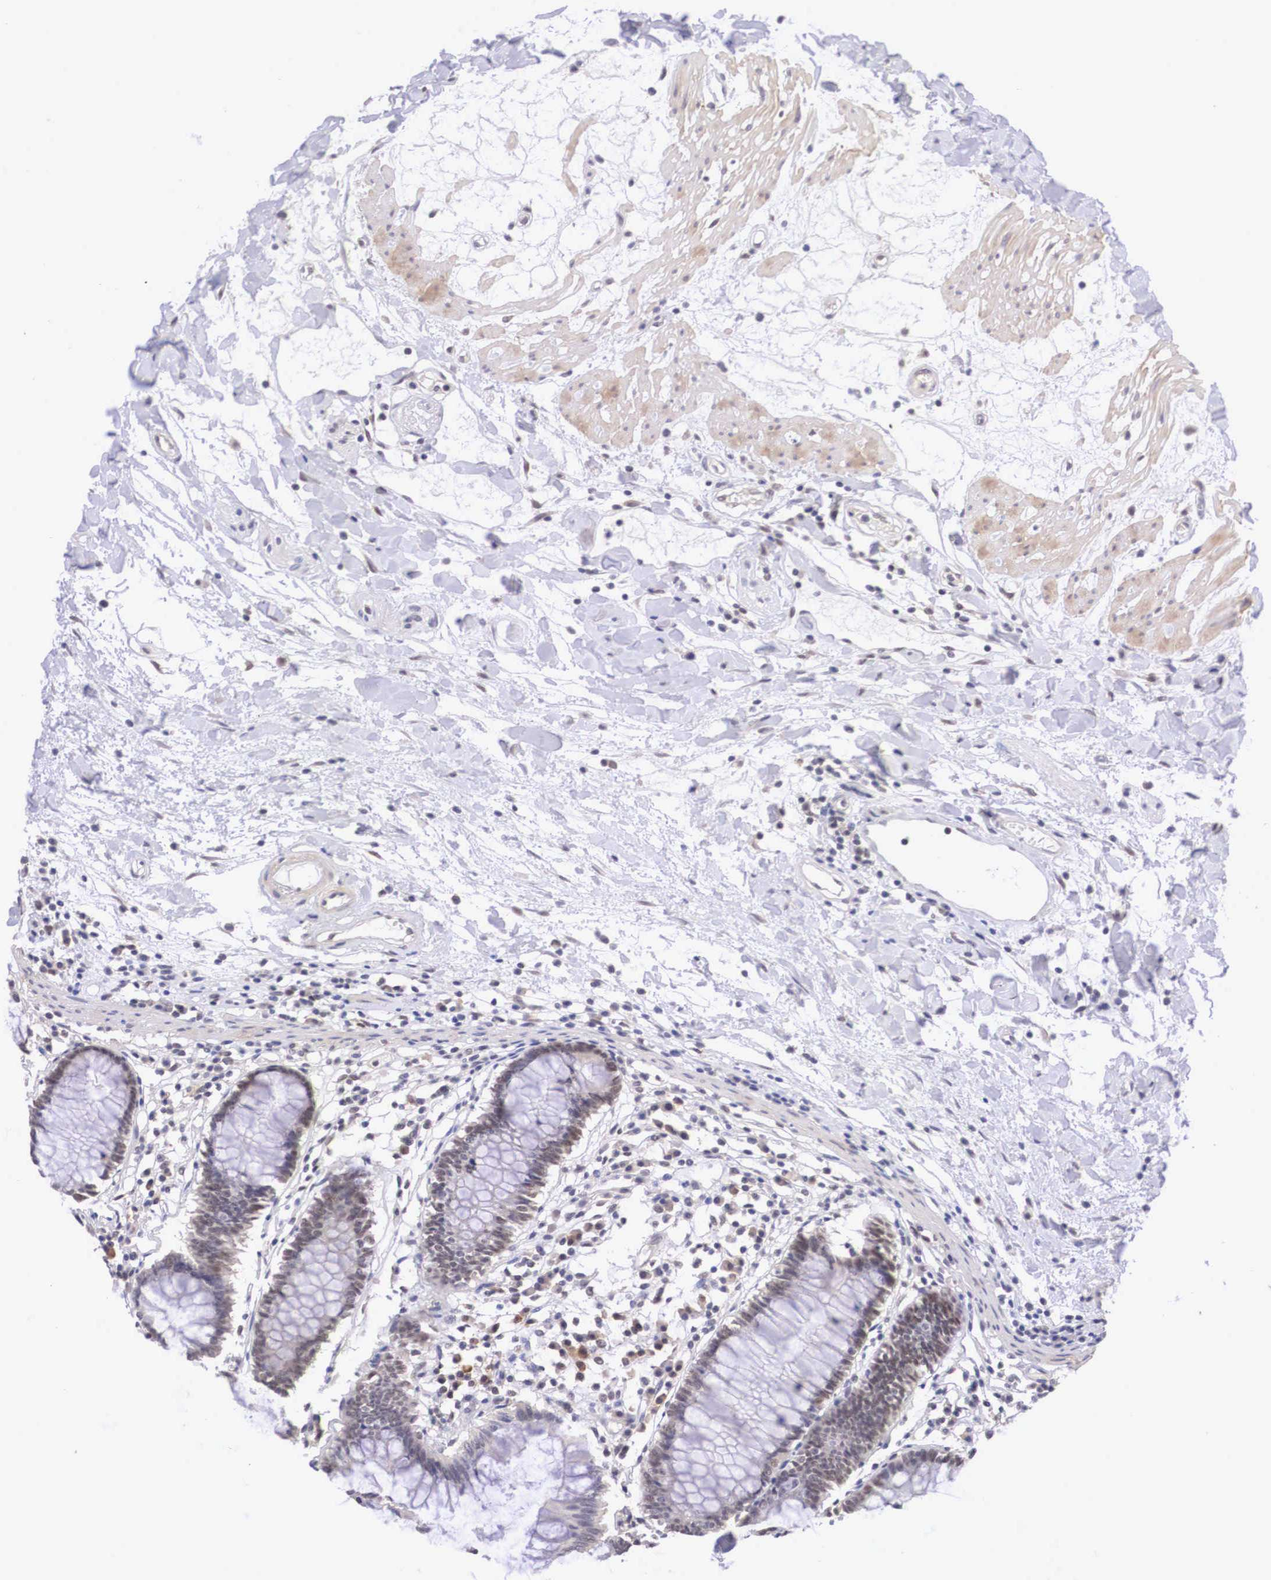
{"staining": {"intensity": "weak", "quantity": ">75%", "location": "nuclear"}, "tissue": "colon", "cell_type": "Endothelial cells", "image_type": "normal", "snomed": [{"axis": "morphology", "description": "Normal tissue, NOS"}, {"axis": "topography", "description": "Colon"}], "caption": "The micrograph displays a brown stain indicating the presence of a protein in the nuclear of endothelial cells in colon. (Stains: DAB in brown, nuclei in blue, Microscopy: brightfield microscopy at high magnification).", "gene": "ZNF275", "patient": {"sex": "female", "age": 55}}